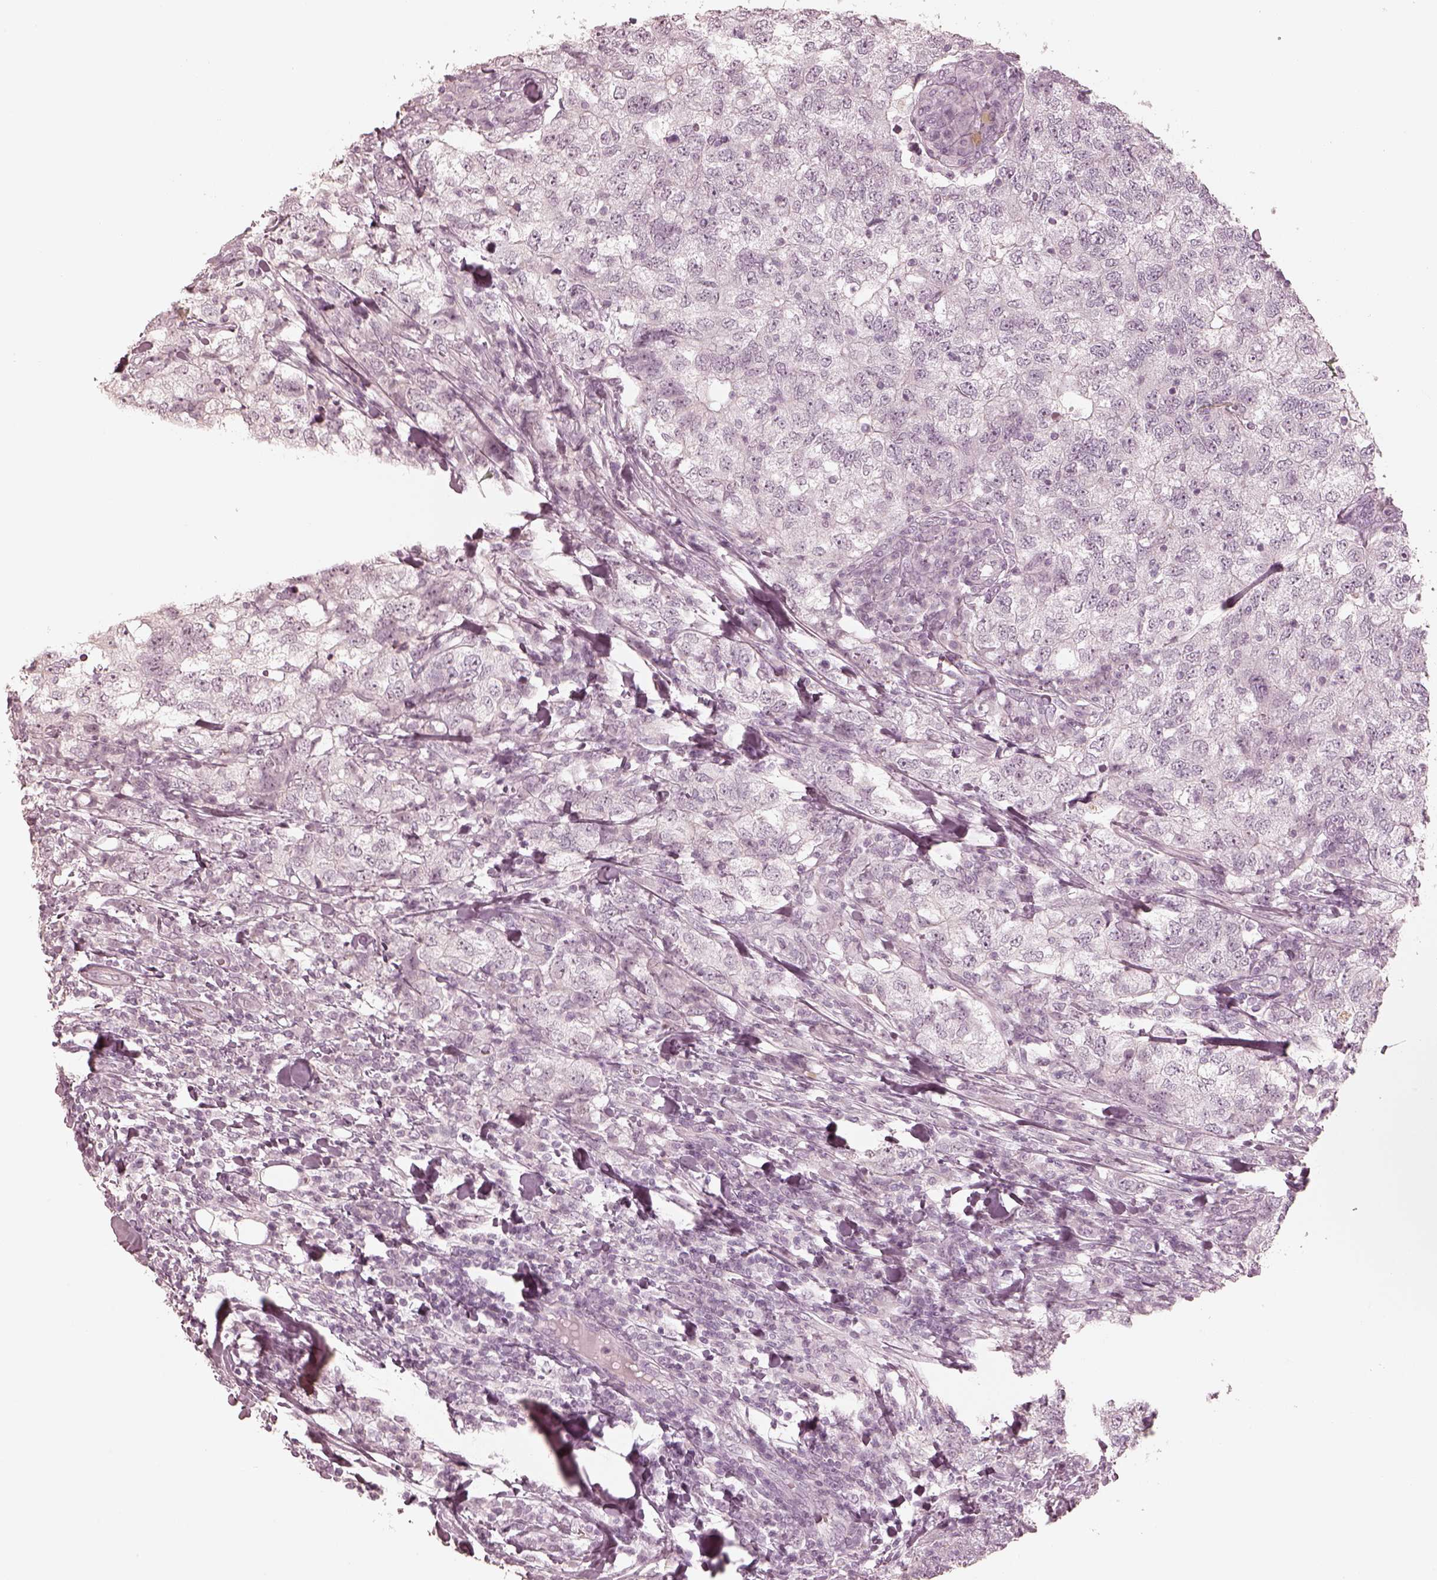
{"staining": {"intensity": "negative", "quantity": "none", "location": "none"}, "tissue": "breast cancer", "cell_type": "Tumor cells", "image_type": "cancer", "snomed": [{"axis": "morphology", "description": "Duct carcinoma"}, {"axis": "topography", "description": "Breast"}], "caption": "This photomicrograph is of breast cancer (intraductal carcinoma) stained with IHC to label a protein in brown with the nuclei are counter-stained blue. There is no staining in tumor cells.", "gene": "CALR3", "patient": {"sex": "female", "age": 30}}